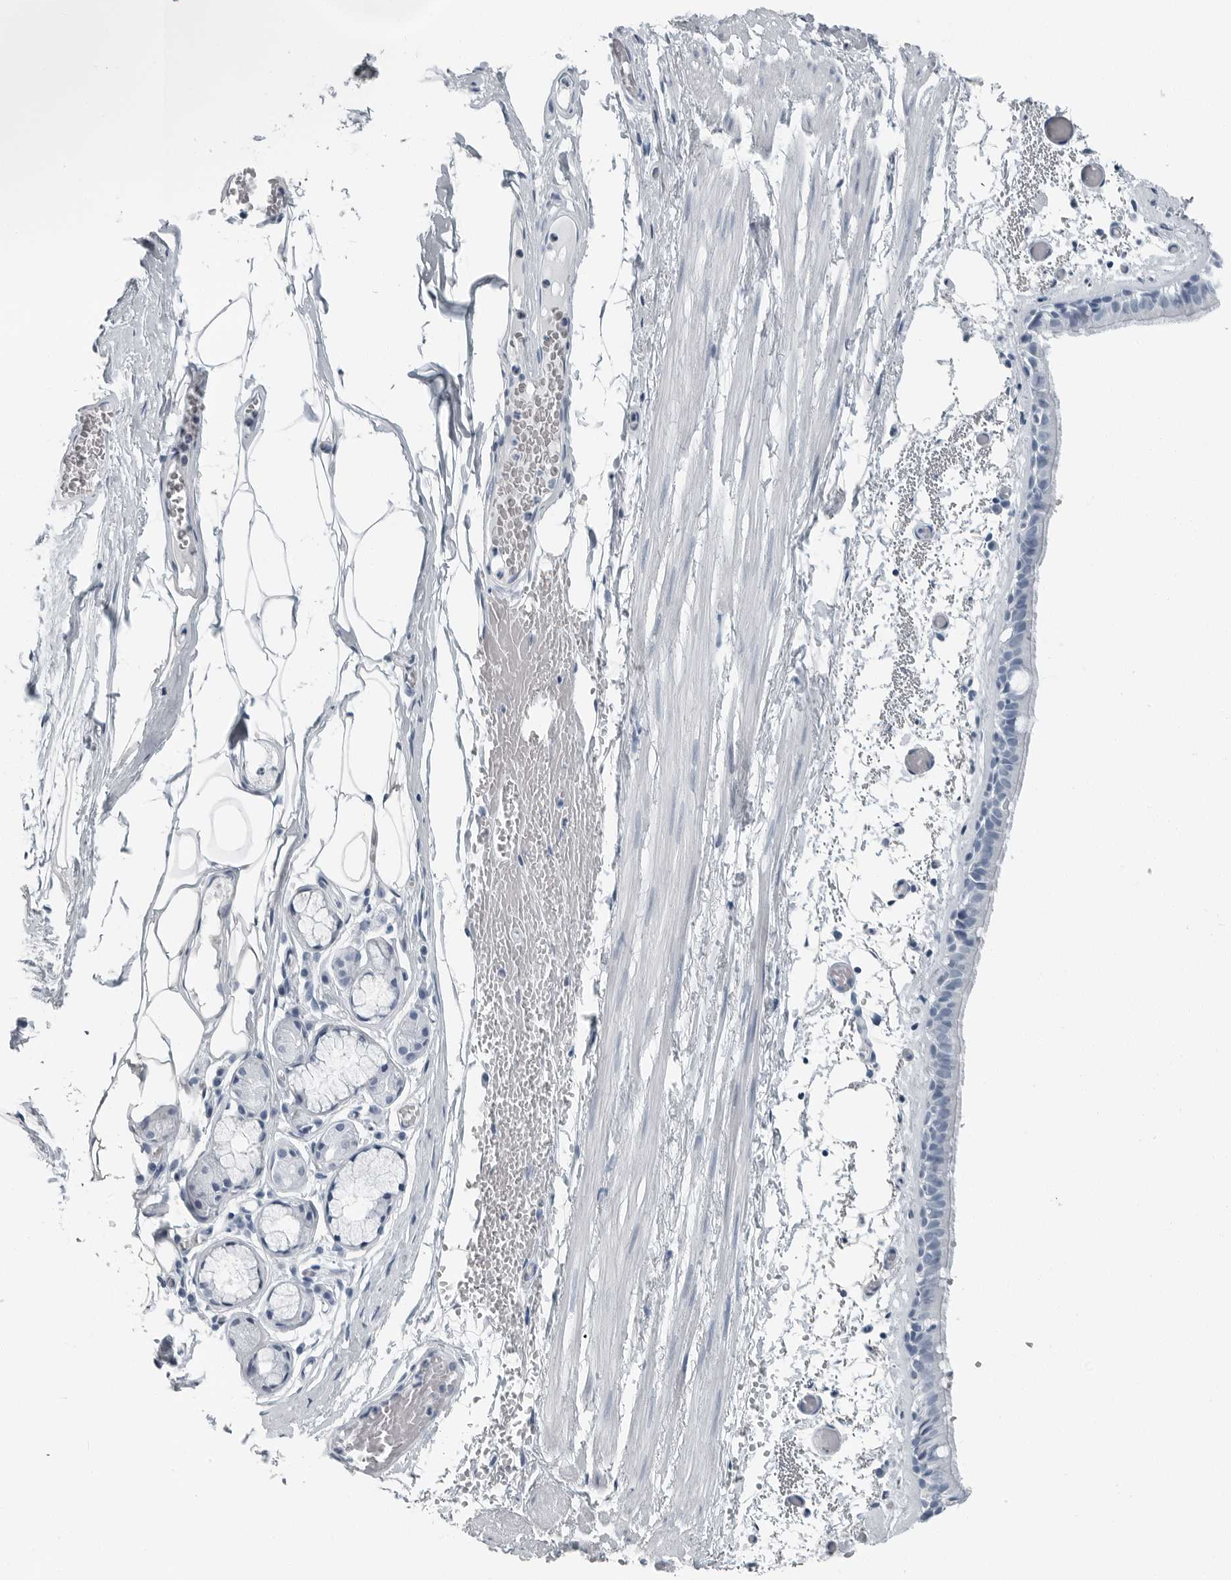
{"staining": {"intensity": "negative", "quantity": "none", "location": "none"}, "tissue": "bronchus", "cell_type": "Respiratory epithelial cells", "image_type": "normal", "snomed": [{"axis": "morphology", "description": "Normal tissue, NOS"}, {"axis": "topography", "description": "Bronchus"}, {"axis": "topography", "description": "Lung"}], "caption": "Immunohistochemistry of benign bronchus displays no expression in respiratory epithelial cells. (DAB (3,3'-diaminobenzidine) immunohistochemistry visualized using brightfield microscopy, high magnification).", "gene": "FABP6", "patient": {"sex": "male", "age": 56}}